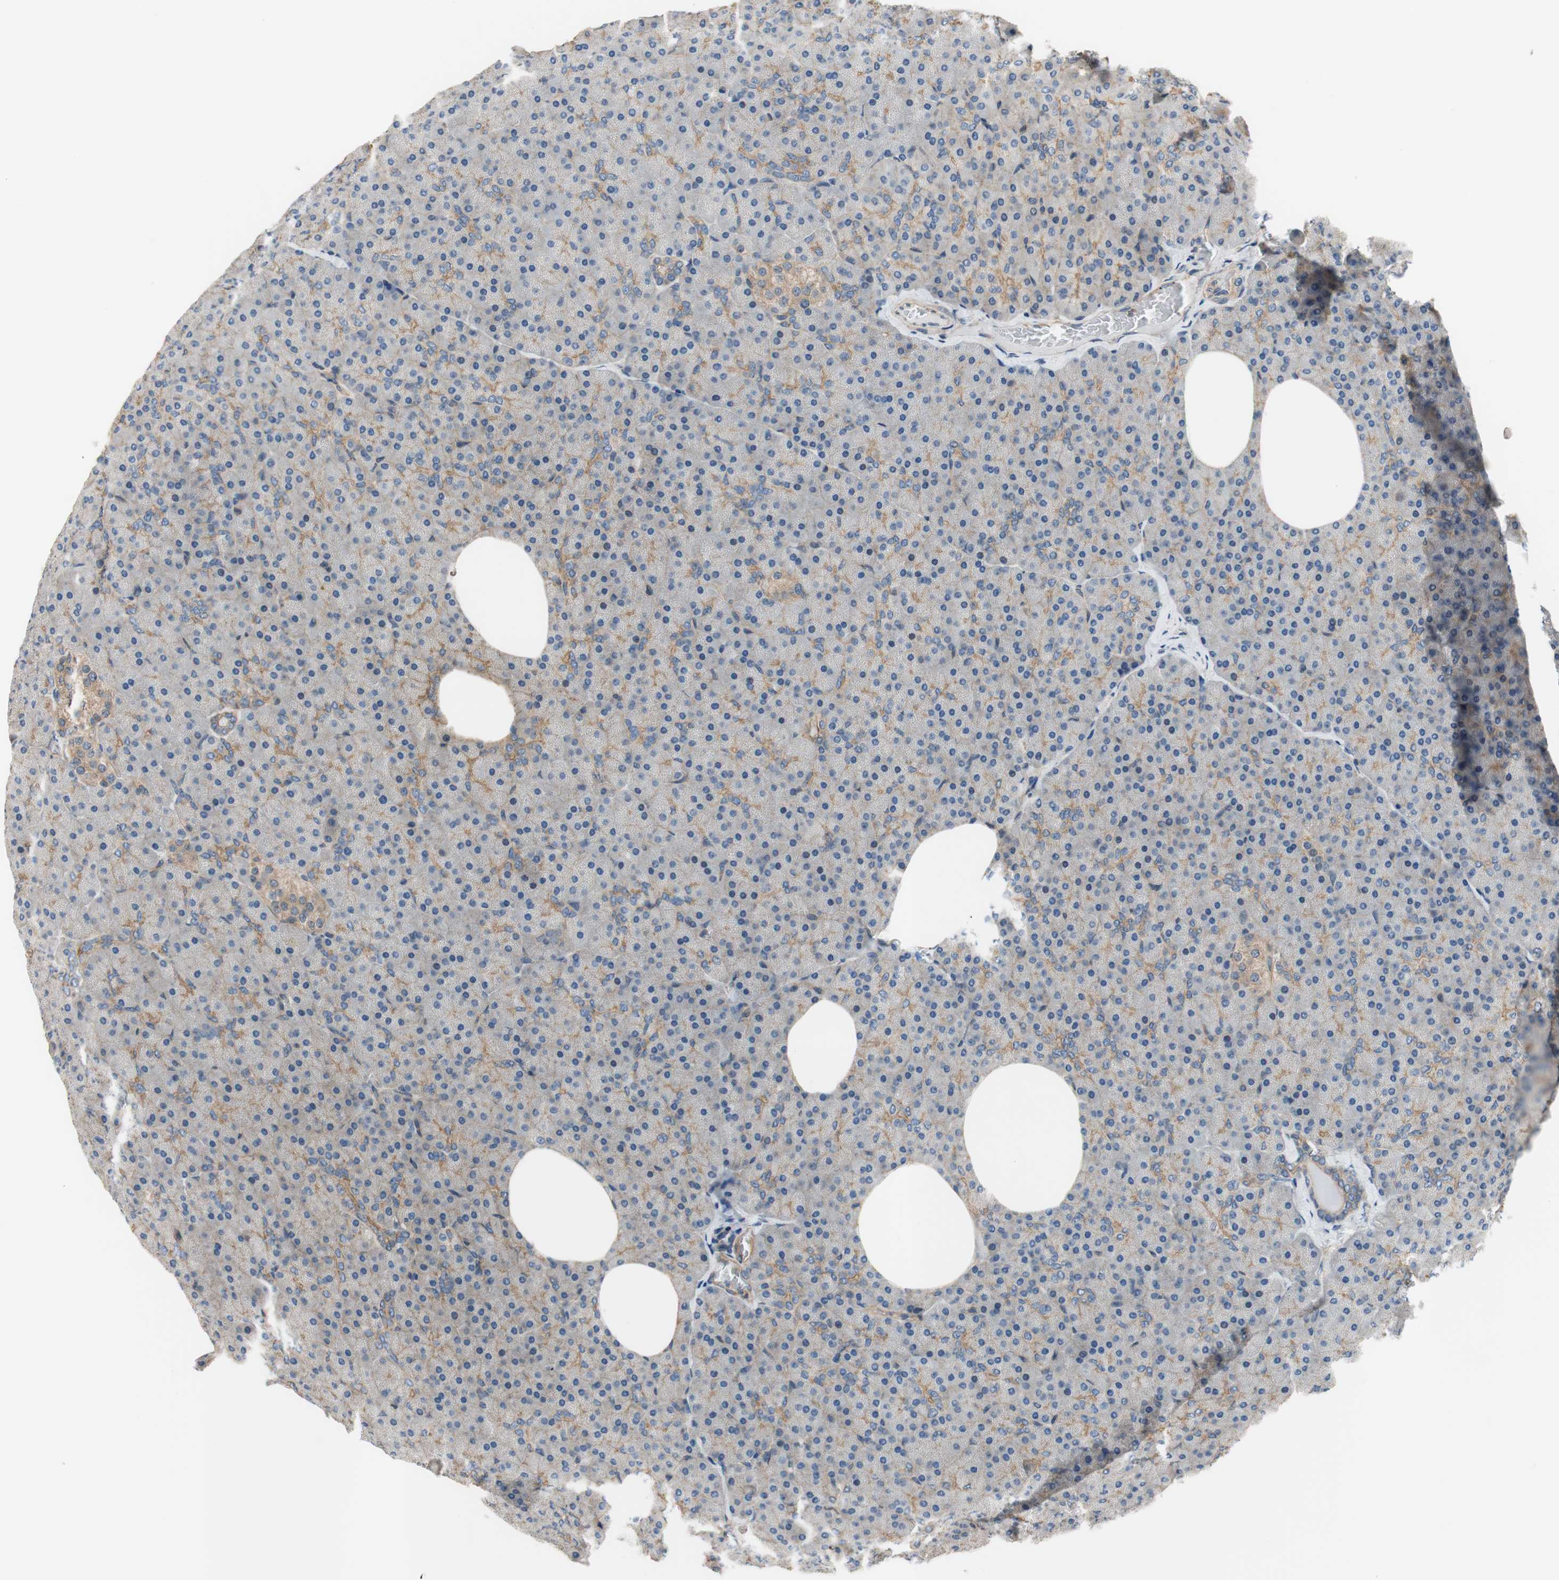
{"staining": {"intensity": "weak", "quantity": ">75%", "location": "cytoplasmic/membranous"}, "tissue": "pancreas", "cell_type": "Exocrine glandular cells", "image_type": "normal", "snomed": [{"axis": "morphology", "description": "Normal tissue, NOS"}, {"axis": "topography", "description": "Pancreas"}], "caption": "Protein analysis of benign pancreas exhibits weak cytoplasmic/membranous expression in approximately >75% of exocrine glandular cells.", "gene": "CALML3", "patient": {"sex": "female", "age": 35}}